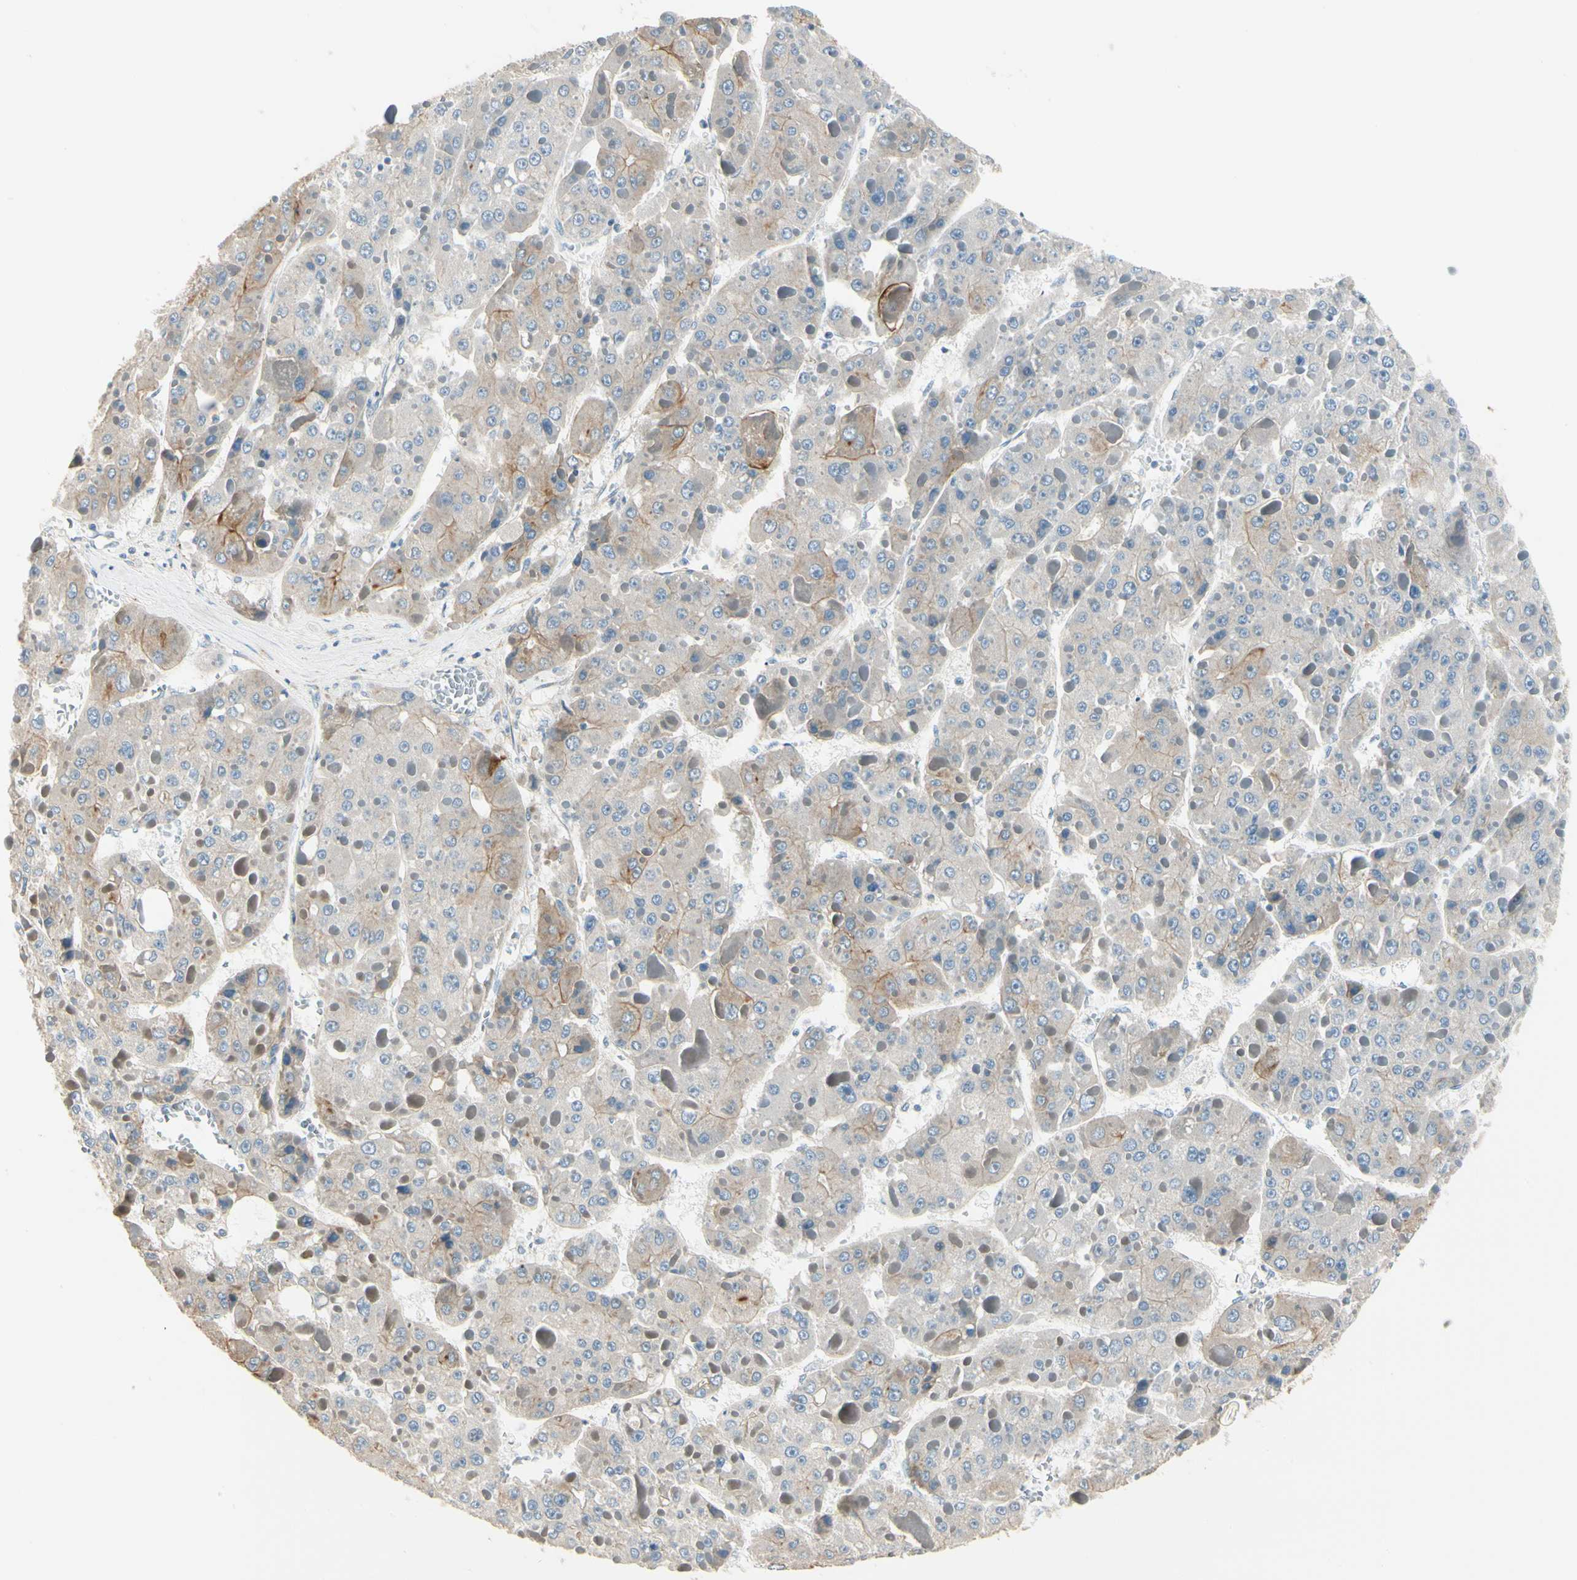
{"staining": {"intensity": "weak", "quantity": "<25%", "location": "cytoplasmic/membranous"}, "tissue": "liver cancer", "cell_type": "Tumor cells", "image_type": "cancer", "snomed": [{"axis": "morphology", "description": "Carcinoma, Hepatocellular, NOS"}, {"axis": "topography", "description": "Liver"}], "caption": "Photomicrograph shows no protein staining in tumor cells of liver cancer tissue.", "gene": "DUSP12", "patient": {"sex": "female", "age": 73}}